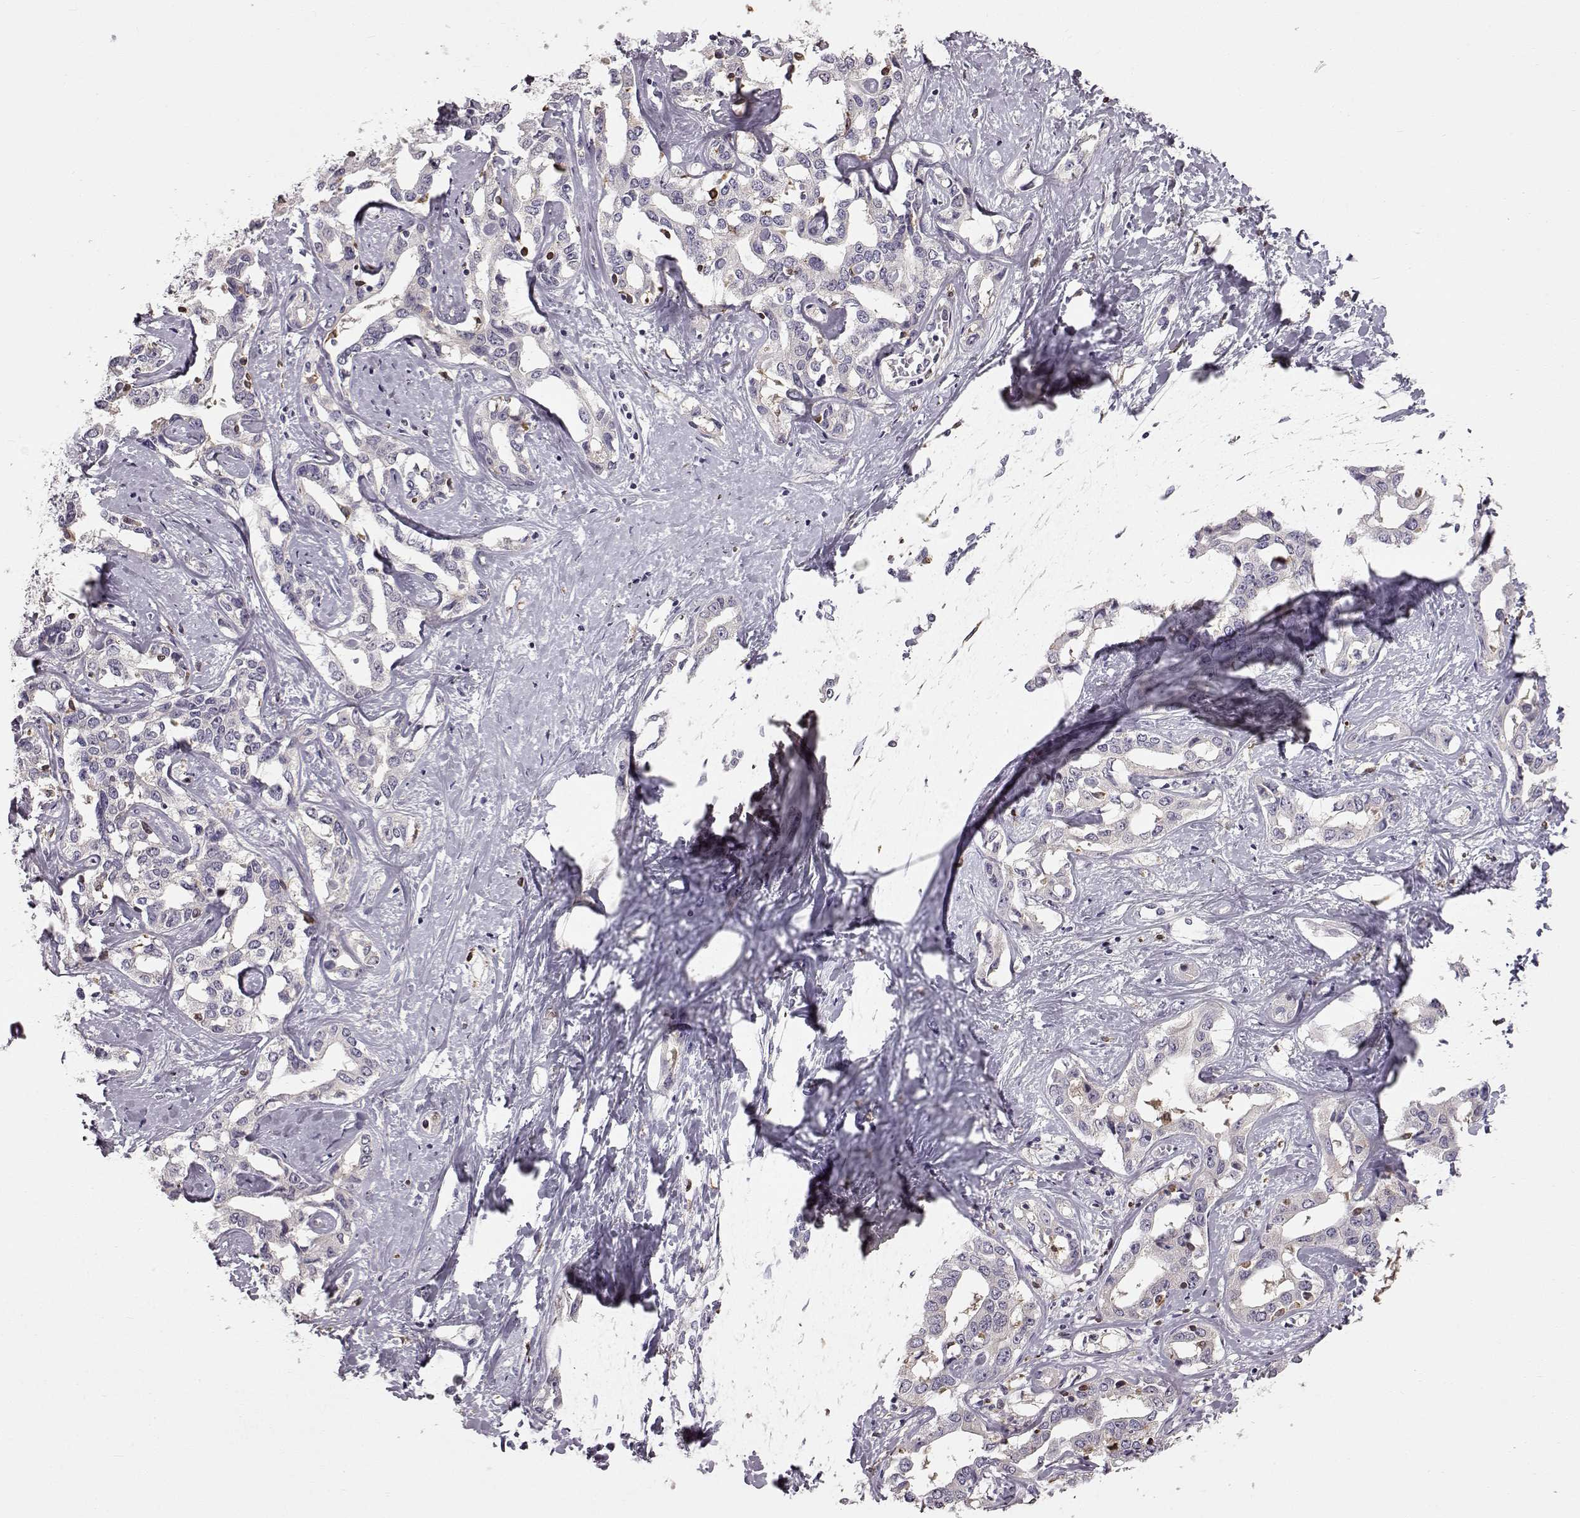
{"staining": {"intensity": "negative", "quantity": "none", "location": "none"}, "tissue": "liver cancer", "cell_type": "Tumor cells", "image_type": "cancer", "snomed": [{"axis": "morphology", "description": "Cholangiocarcinoma"}, {"axis": "topography", "description": "Liver"}], "caption": "Liver cancer (cholangiocarcinoma) stained for a protein using IHC shows no expression tumor cells.", "gene": "SPAG17", "patient": {"sex": "male", "age": 59}}